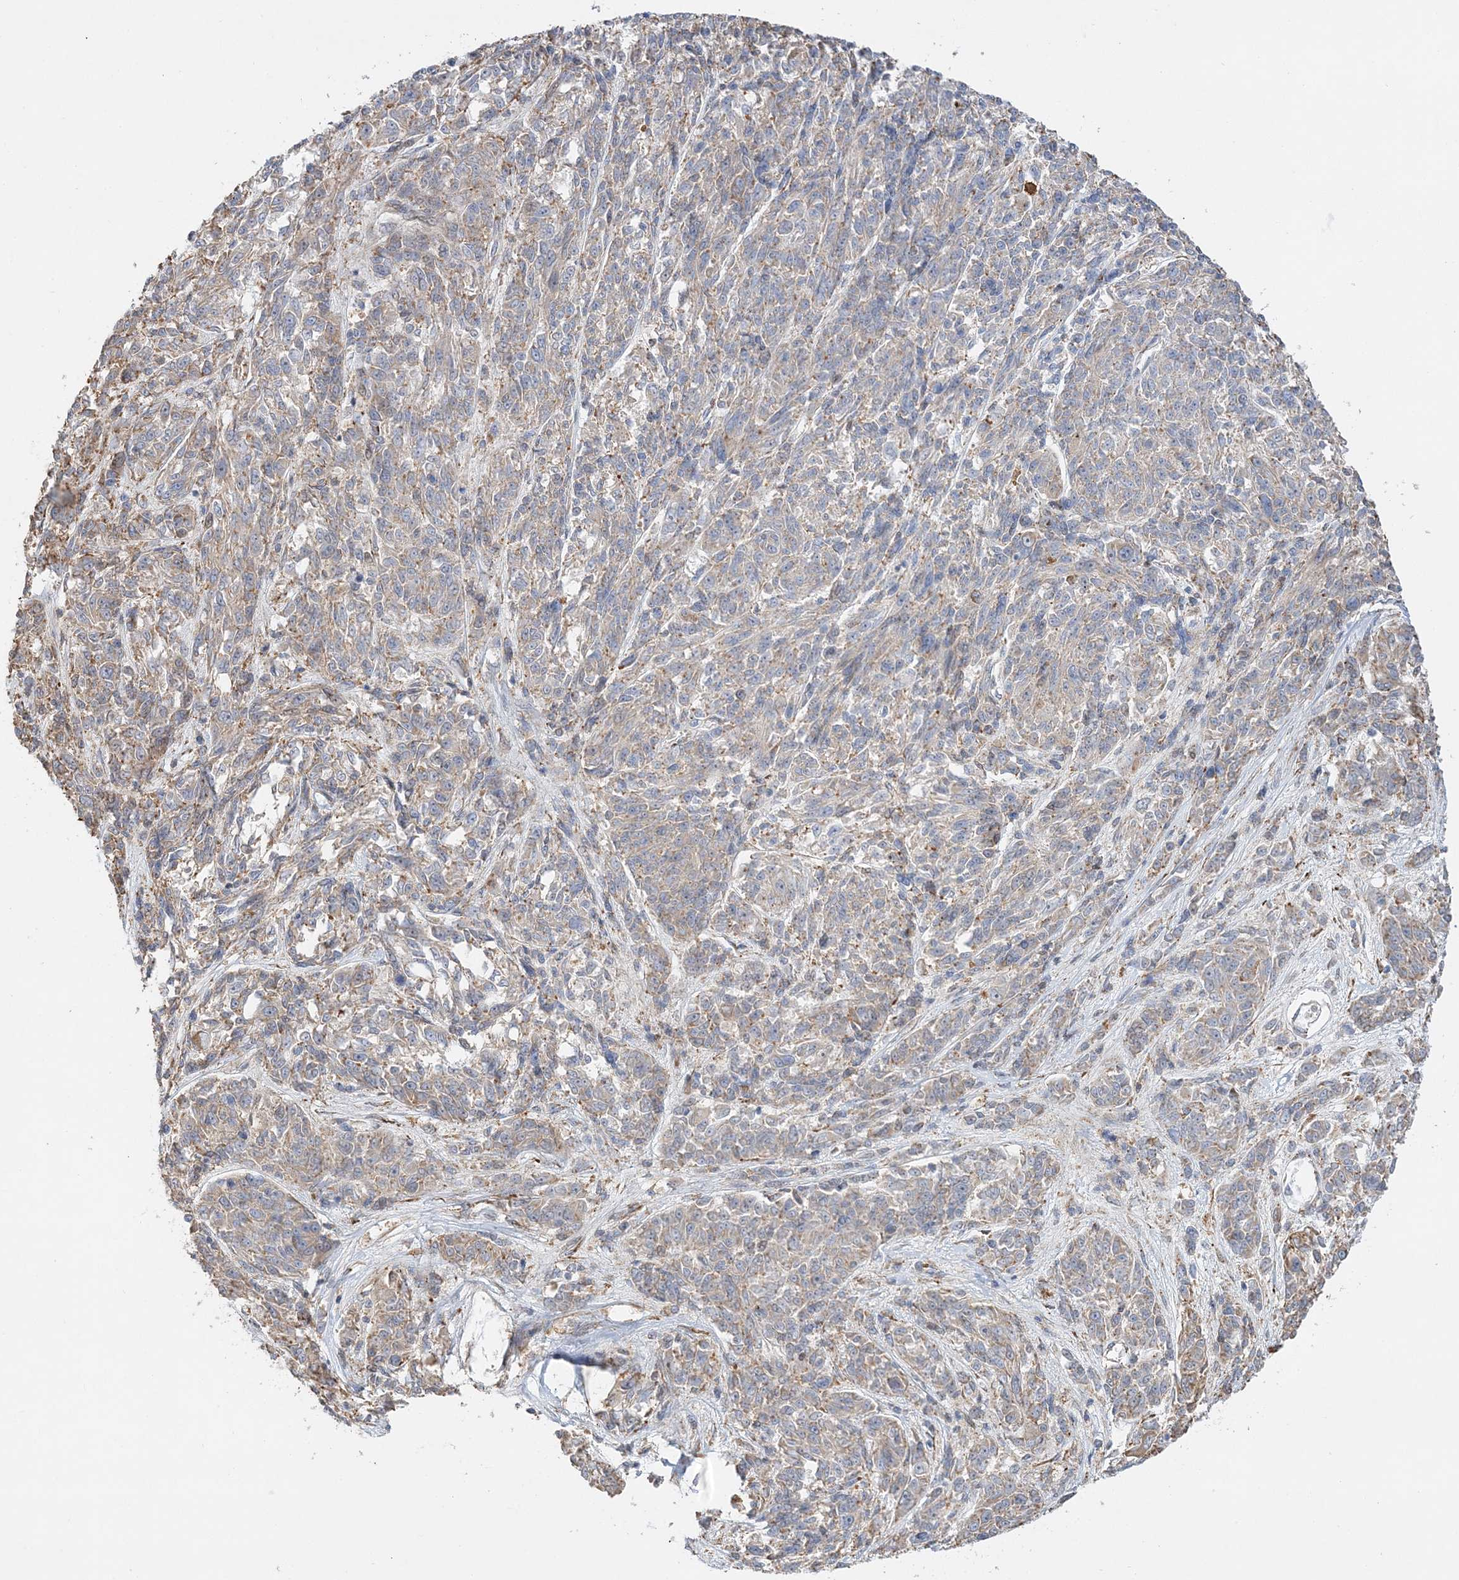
{"staining": {"intensity": "weak", "quantity": "25%-75%", "location": "cytoplasmic/membranous"}, "tissue": "melanoma", "cell_type": "Tumor cells", "image_type": "cancer", "snomed": [{"axis": "morphology", "description": "Malignant melanoma, NOS"}, {"axis": "topography", "description": "Skin"}], "caption": "Brown immunohistochemical staining in human malignant melanoma shows weak cytoplasmic/membranous expression in about 25%-75% of tumor cells.", "gene": "ZFYVE16", "patient": {"sex": "male", "age": 53}}